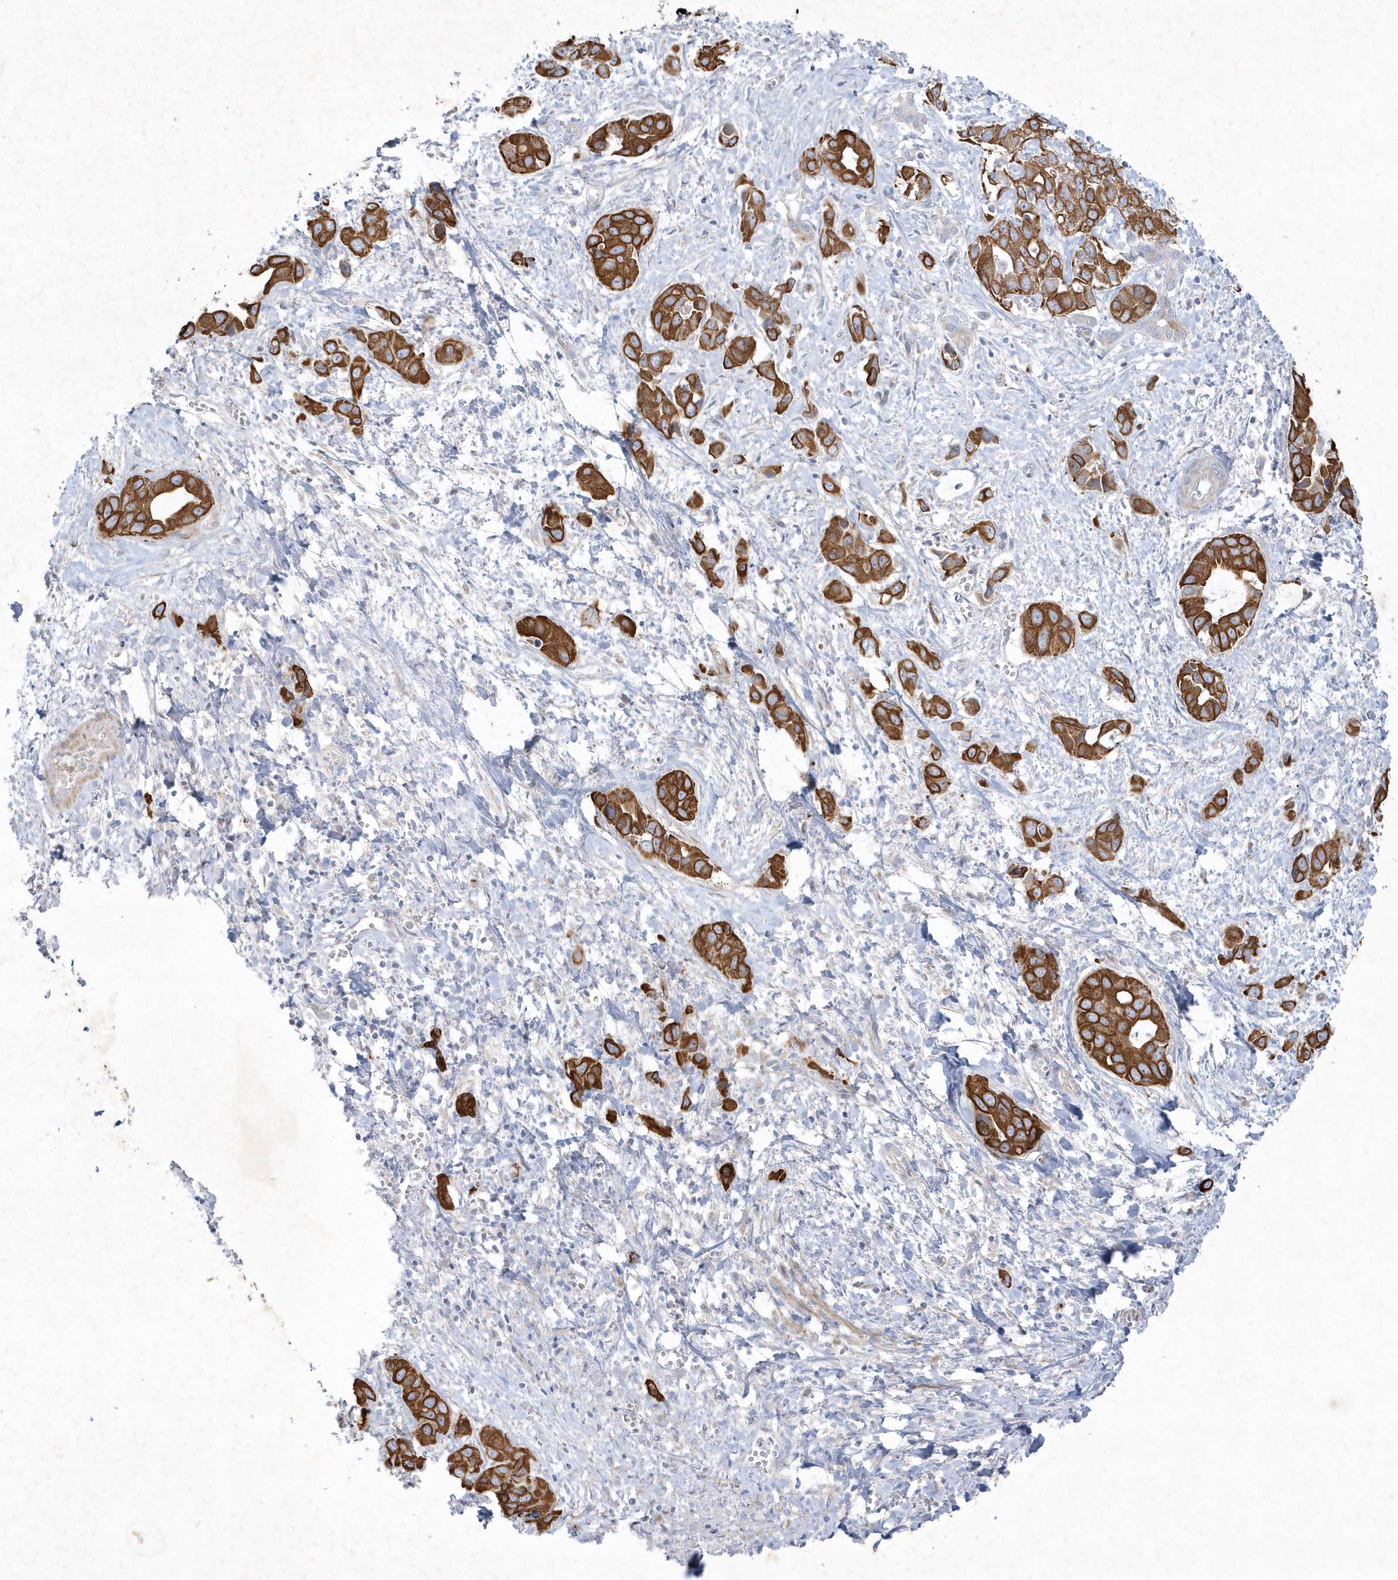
{"staining": {"intensity": "strong", "quantity": ">75%", "location": "cytoplasmic/membranous"}, "tissue": "liver cancer", "cell_type": "Tumor cells", "image_type": "cancer", "snomed": [{"axis": "morphology", "description": "Cholangiocarcinoma"}, {"axis": "topography", "description": "Liver"}], "caption": "About >75% of tumor cells in human cholangiocarcinoma (liver) demonstrate strong cytoplasmic/membranous protein staining as visualized by brown immunohistochemical staining.", "gene": "LARS1", "patient": {"sex": "female", "age": 52}}